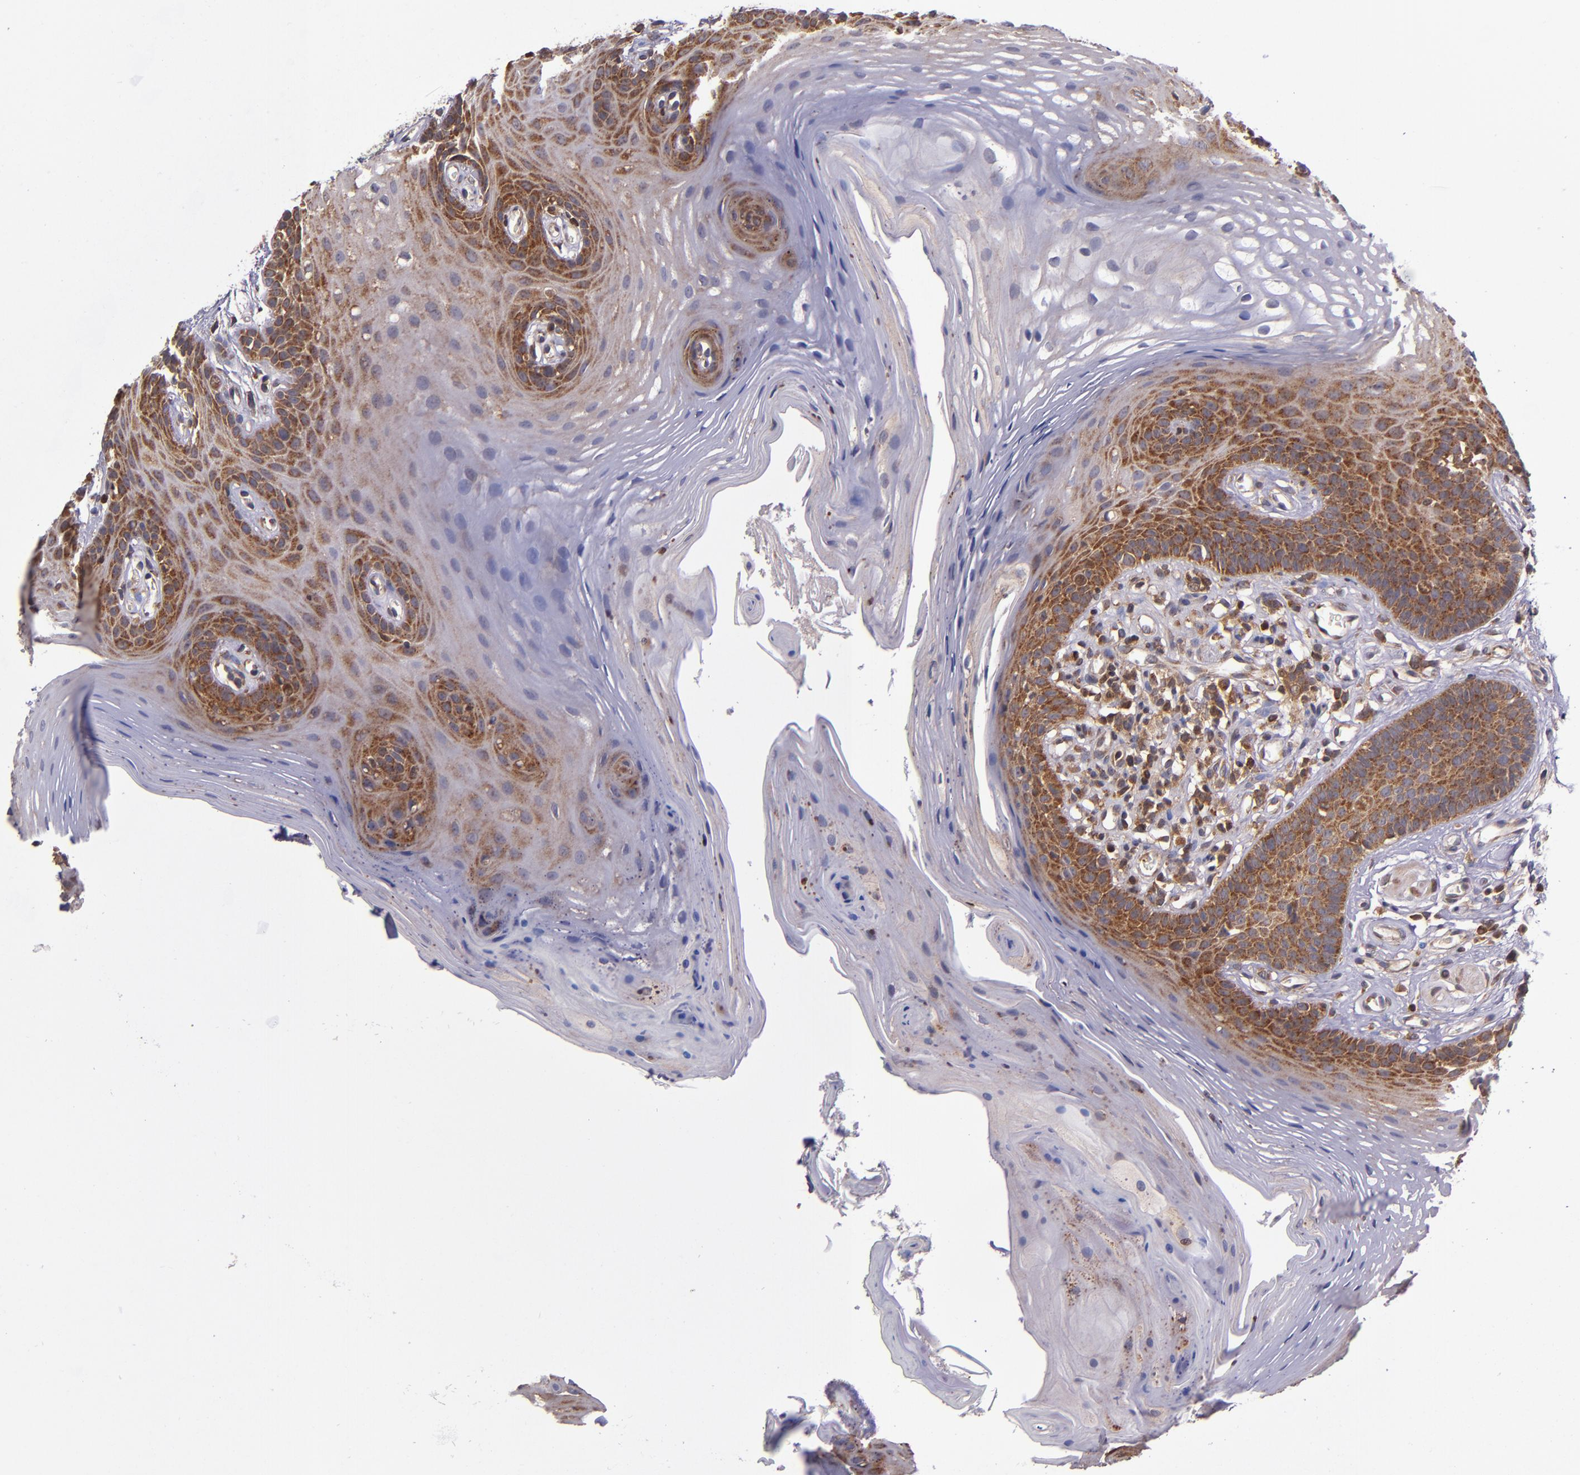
{"staining": {"intensity": "strong", "quantity": ">75%", "location": "cytoplasmic/membranous"}, "tissue": "oral mucosa", "cell_type": "Squamous epithelial cells", "image_type": "normal", "snomed": [{"axis": "morphology", "description": "Normal tissue, NOS"}, {"axis": "topography", "description": "Oral tissue"}], "caption": "Human oral mucosa stained with a protein marker exhibits strong staining in squamous epithelial cells.", "gene": "EIF4ENIF1", "patient": {"sex": "male", "age": 62}}